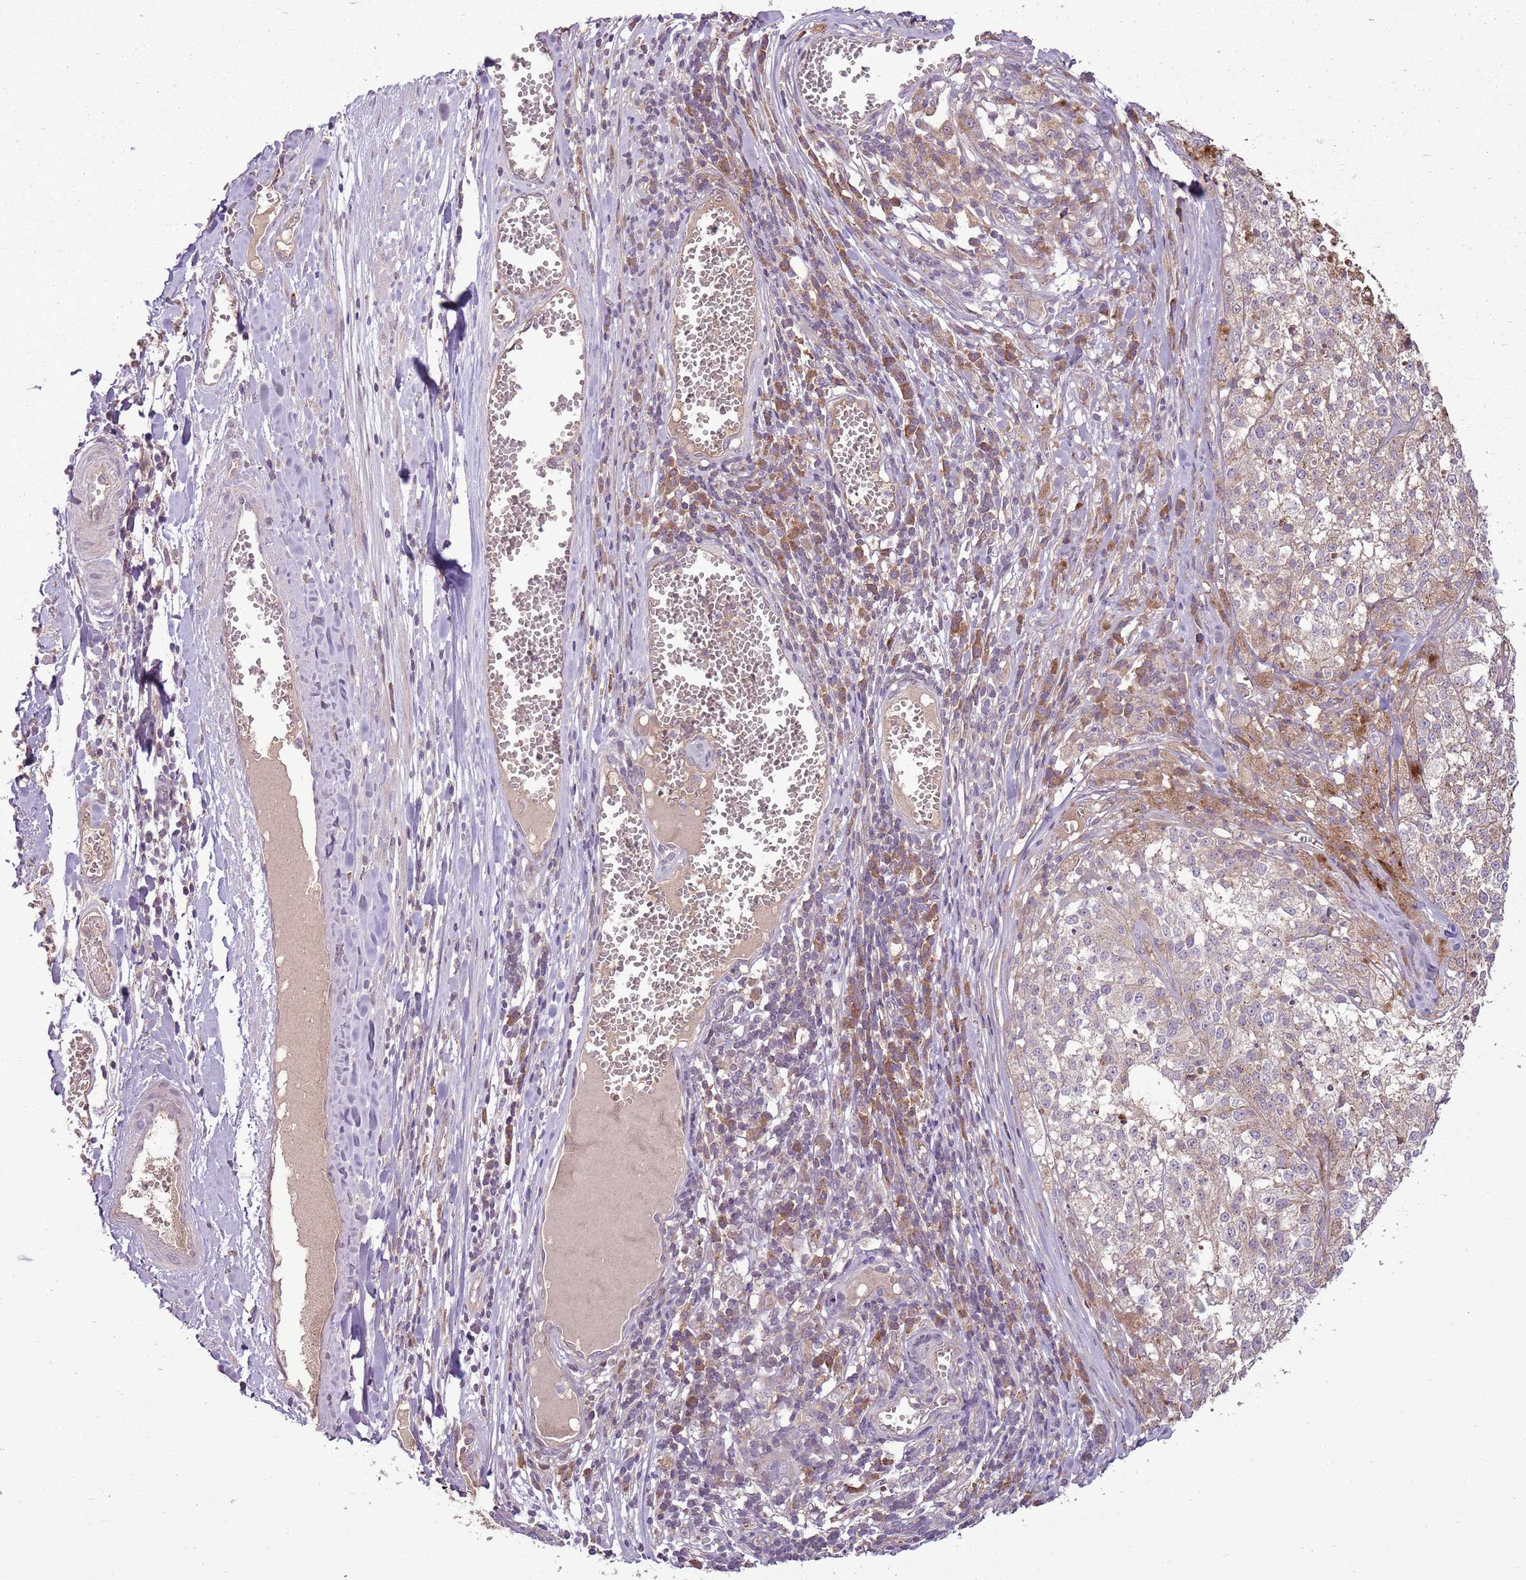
{"staining": {"intensity": "weak", "quantity": "25%-75%", "location": "cytoplasmic/membranous"}, "tissue": "melanoma", "cell_type": "Tumor cells", "image_type": "cancer", "snomed": [{"axis": "morphology", "description": "Malignant melanoma, NOS"}, {"axis": "topography", "description": "Skin"}], "caption": "The photomicrograph reveals immunohistochemical staining of malignant melanoma. There is weak cytoplasmic/membranous expression is identified in about 25%-75% of tumor cells.", "gene": "ANKRD24", "patient": {"sex": "female", "age": 64}}